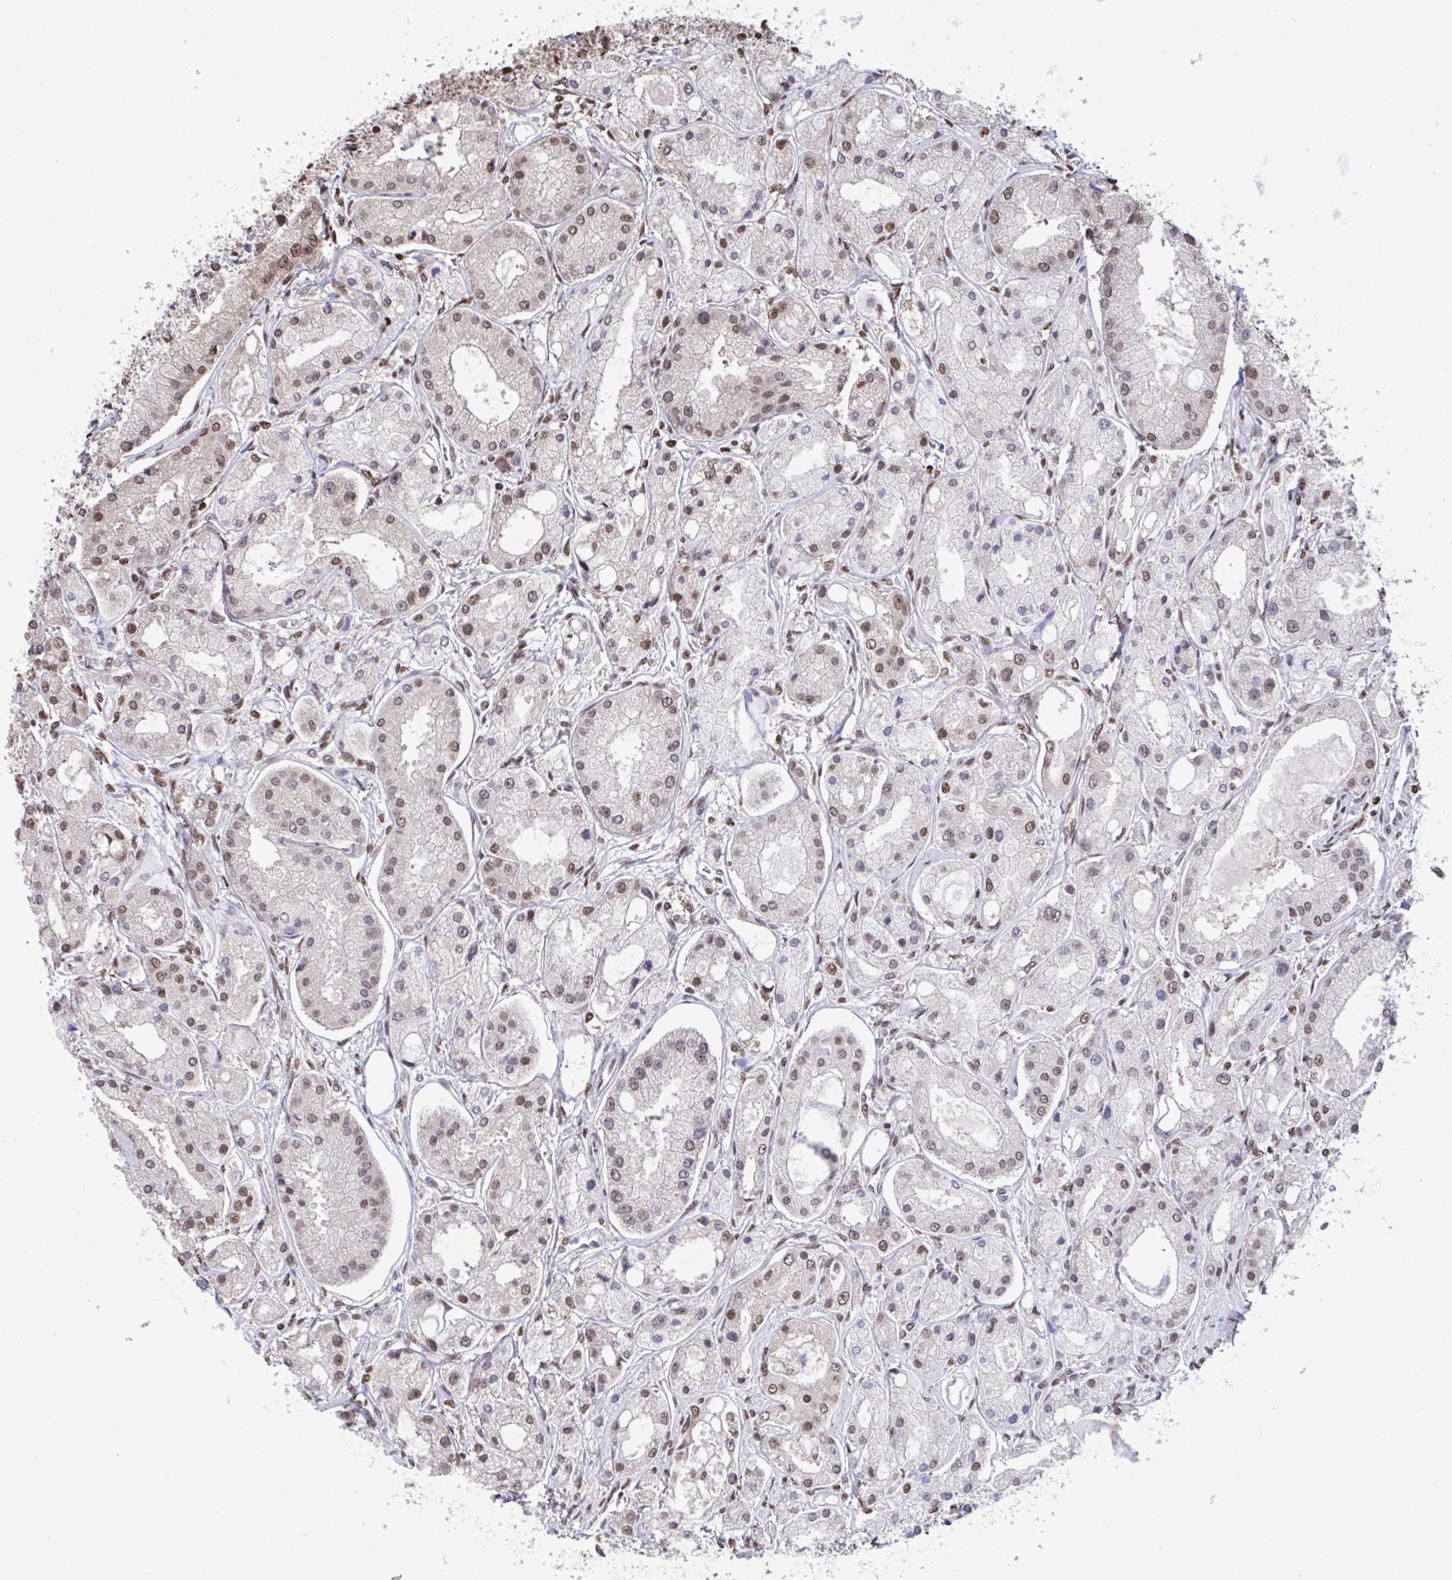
{"staining": {"intensity": "moderate", "quantity": "25%-75%", "location": "nuclear"}, "tissue": "prostate cancer", "cell_type": "Tumor cells", "image_type": "cancer", "snomed": [{"axis": "morphology", "description": "Adenocarcinoma, High grade"}, {"axis": "topography", "description": "Prostate"}], "caption": "Prostate cancer (adenocarcinoma (high-grade)) was stained to show a protein in brown. There is medium levels of moderate nuclear staining in about 25%-75% of tumor cells. The staining is performed using DAB brown chromogen to label protein expression. The nuclei are counter-stained blue using hematoxylin.", "gene": "HNRNPDL", "patient": {"sex": "male", "age": 66}}